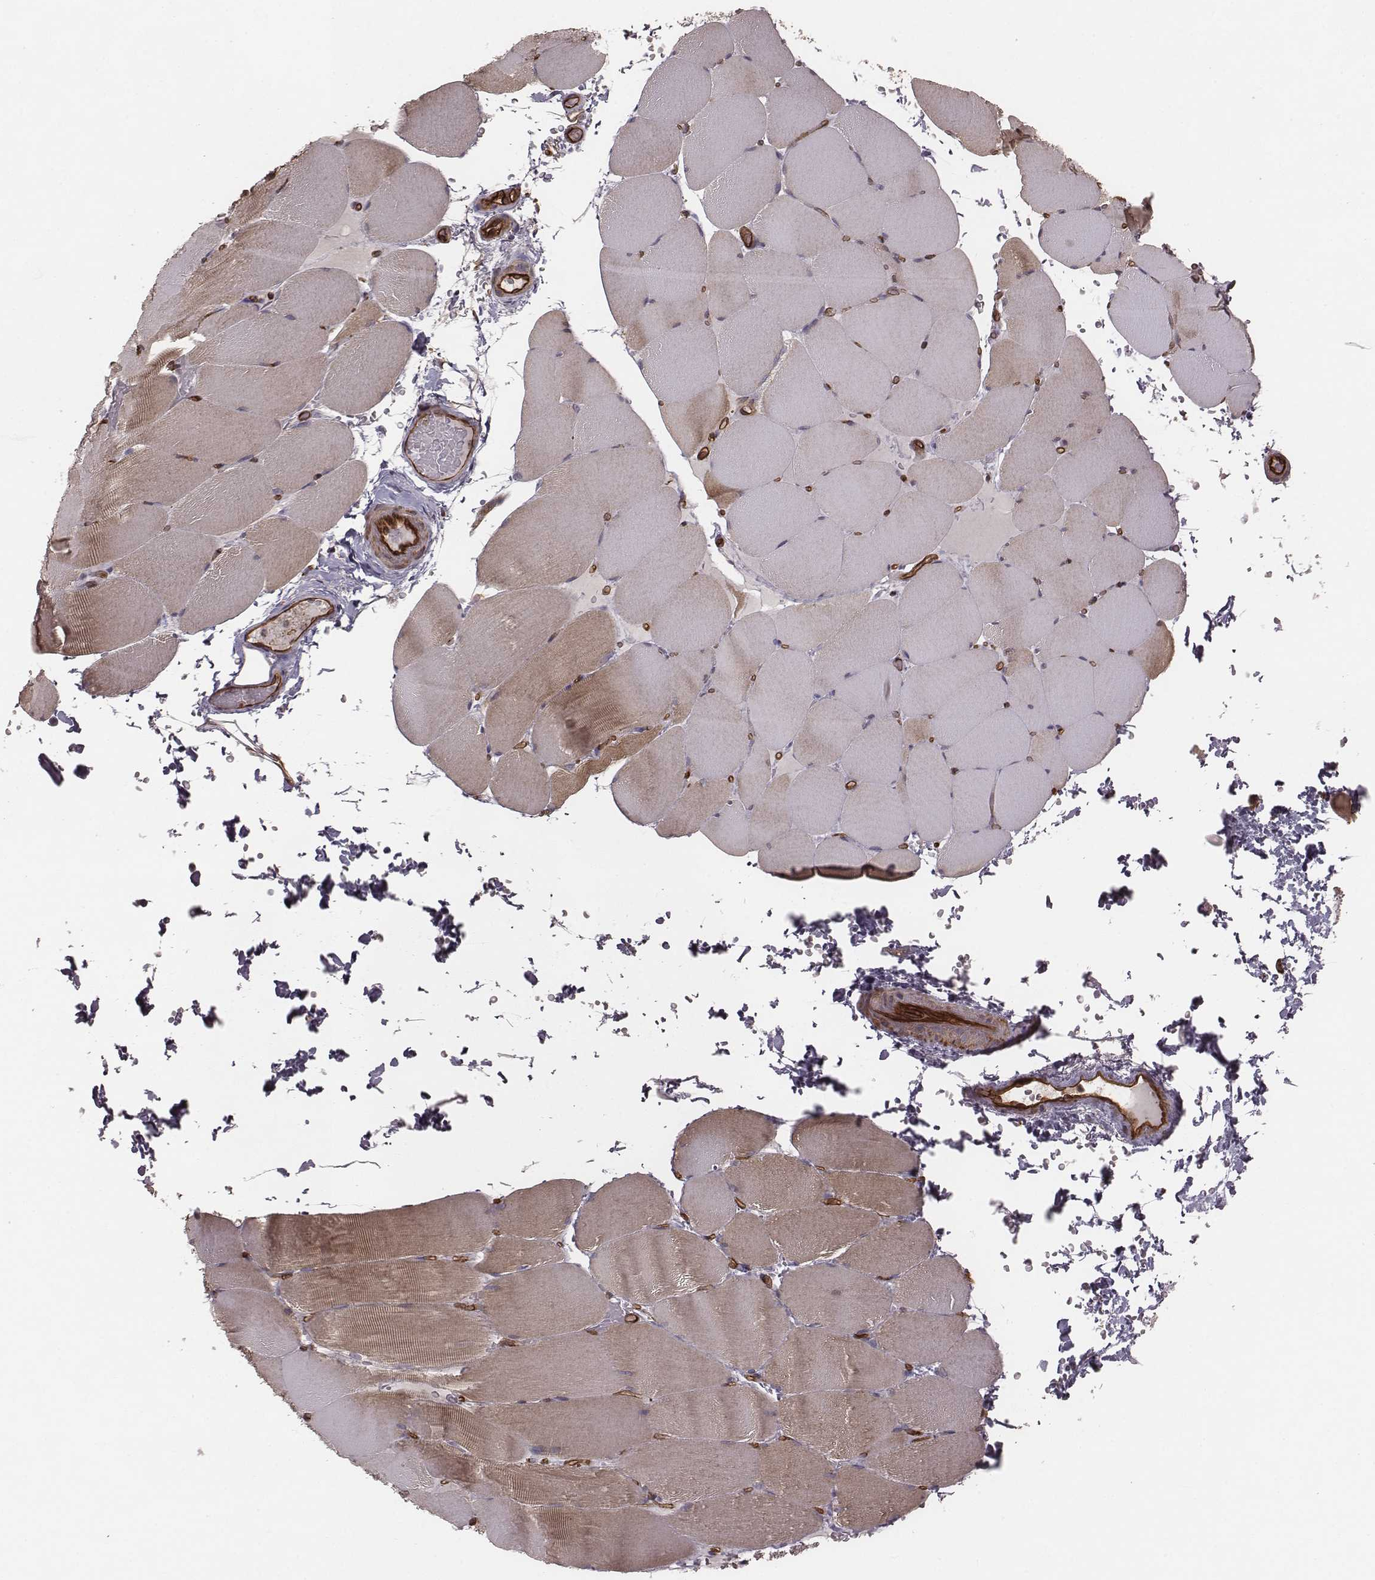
{"staining": {"intensity": "moderate", "quantity": "25%-75%", "location": "cytoplasmic/membranous"}, "tissue": "skeletal muscle", "cell_type": "Myocytes", "image_type": "normal", "snomed": [{"axis": "morphology", "description": "Normal tissue, NOS"}, {"axis": "topography", "description": "Skeletal muscle"}], "caption": "Myocytes demonstrate medium levels of moderate cytoplasmic/membranous staining in approximately 25%-75% of cells in benign skeletal muscle. Using DAB (3,3'-diaminobenzidine) (brown) and hematoxylin (blue) stains, captured at high magnification using brightfield microscopy.", "gene": "PALMD", "patient": {"sex": "female", "age": 37}}